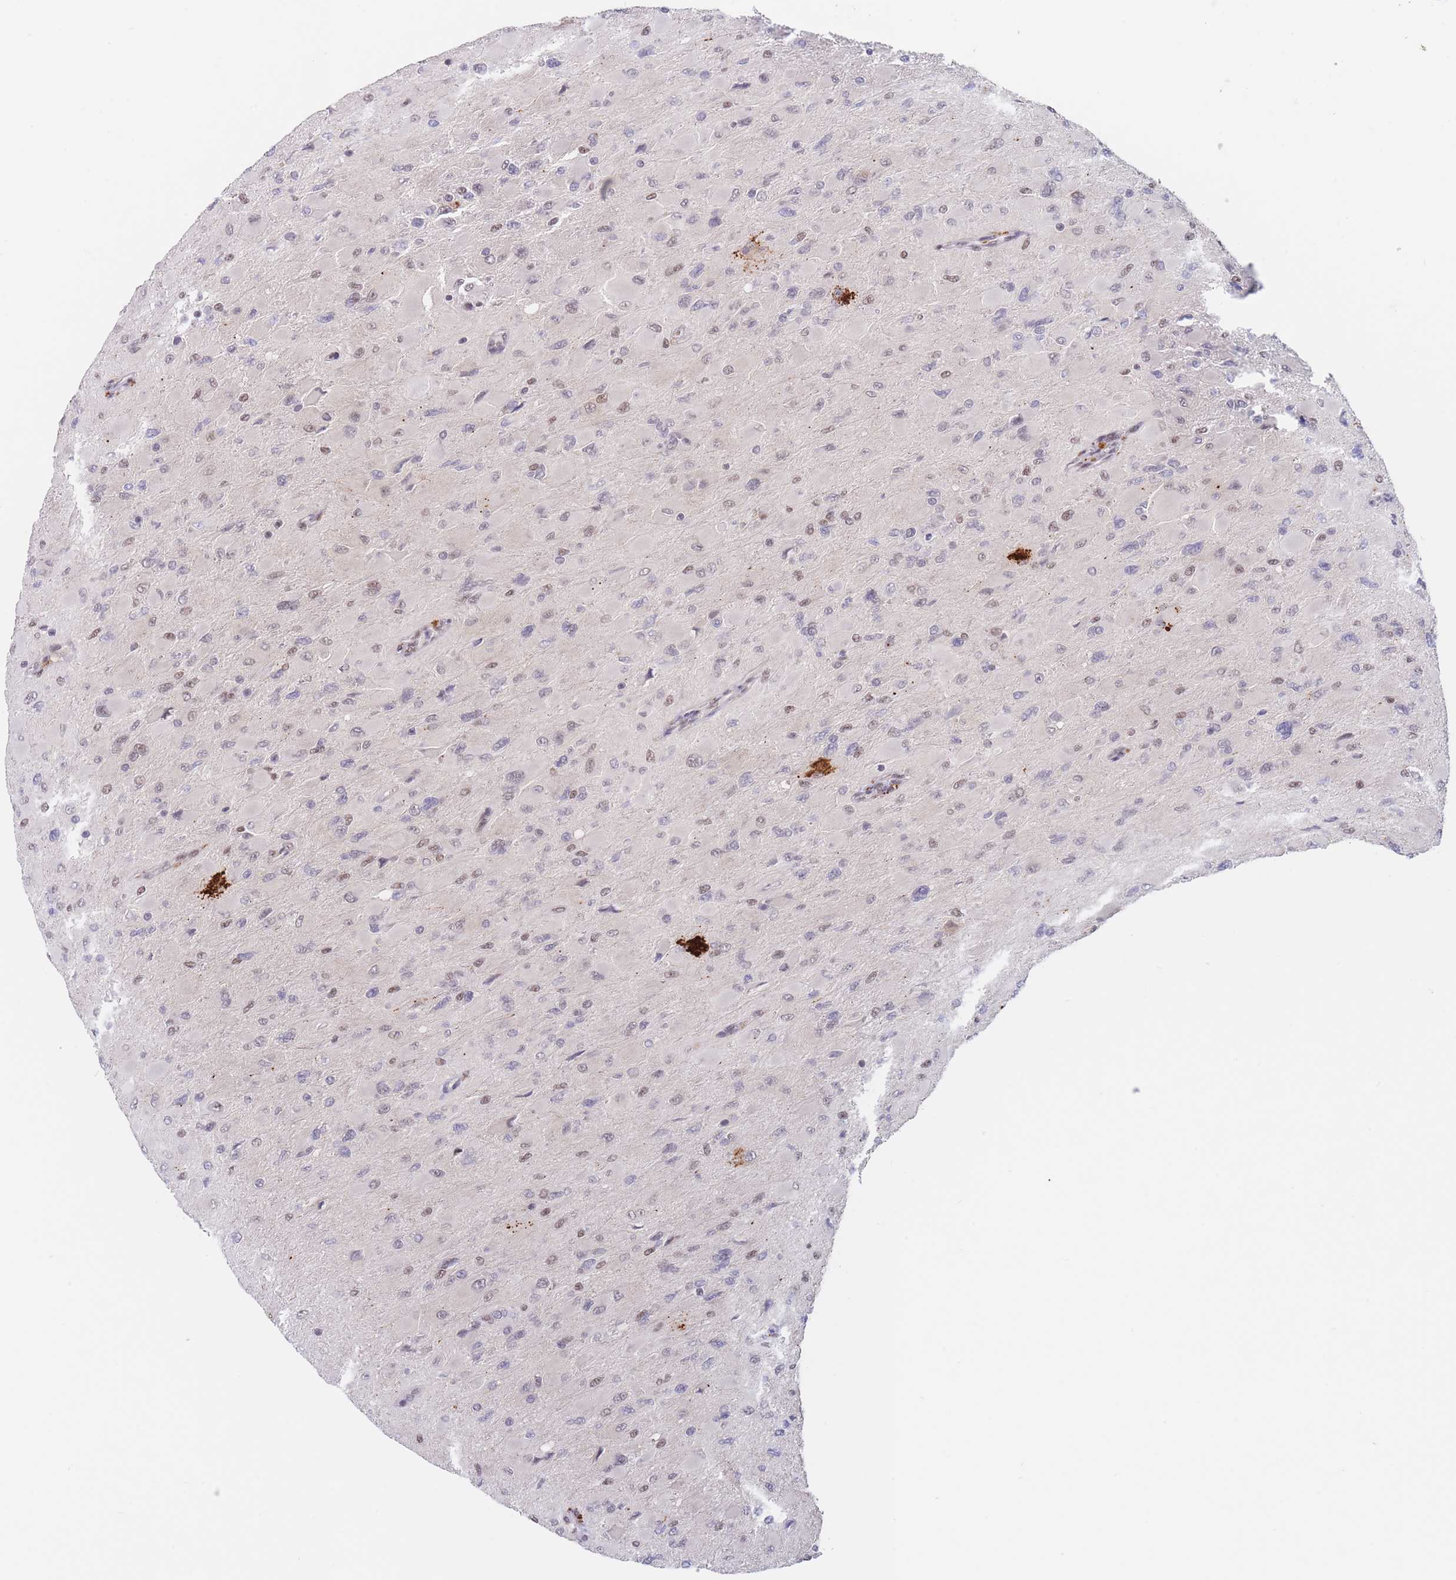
{"staining": {"intensity": "weak", "quantity": "<25%", "location": "nuclear"}, "tissue": "glioma", "cell_type": "Tumor cells", "image_type": "cancer", "snomed": [{"axis": "morphology", "description": "Glioma, malignant, High grade"}, {"axis": "topography", "description": "Cerebral cortex"}], "caption": "Immunohistochemistry (IHC) micrograph of neoplastic tissue: glioma stained with DAB displays no significant protein expression in tumor cells. (Brightfield microscopy of DAB immunohistochemistry (IHC) at high magnification).", "gene": "SMAD9", "patient": {"sex": "female", "age": 36}}